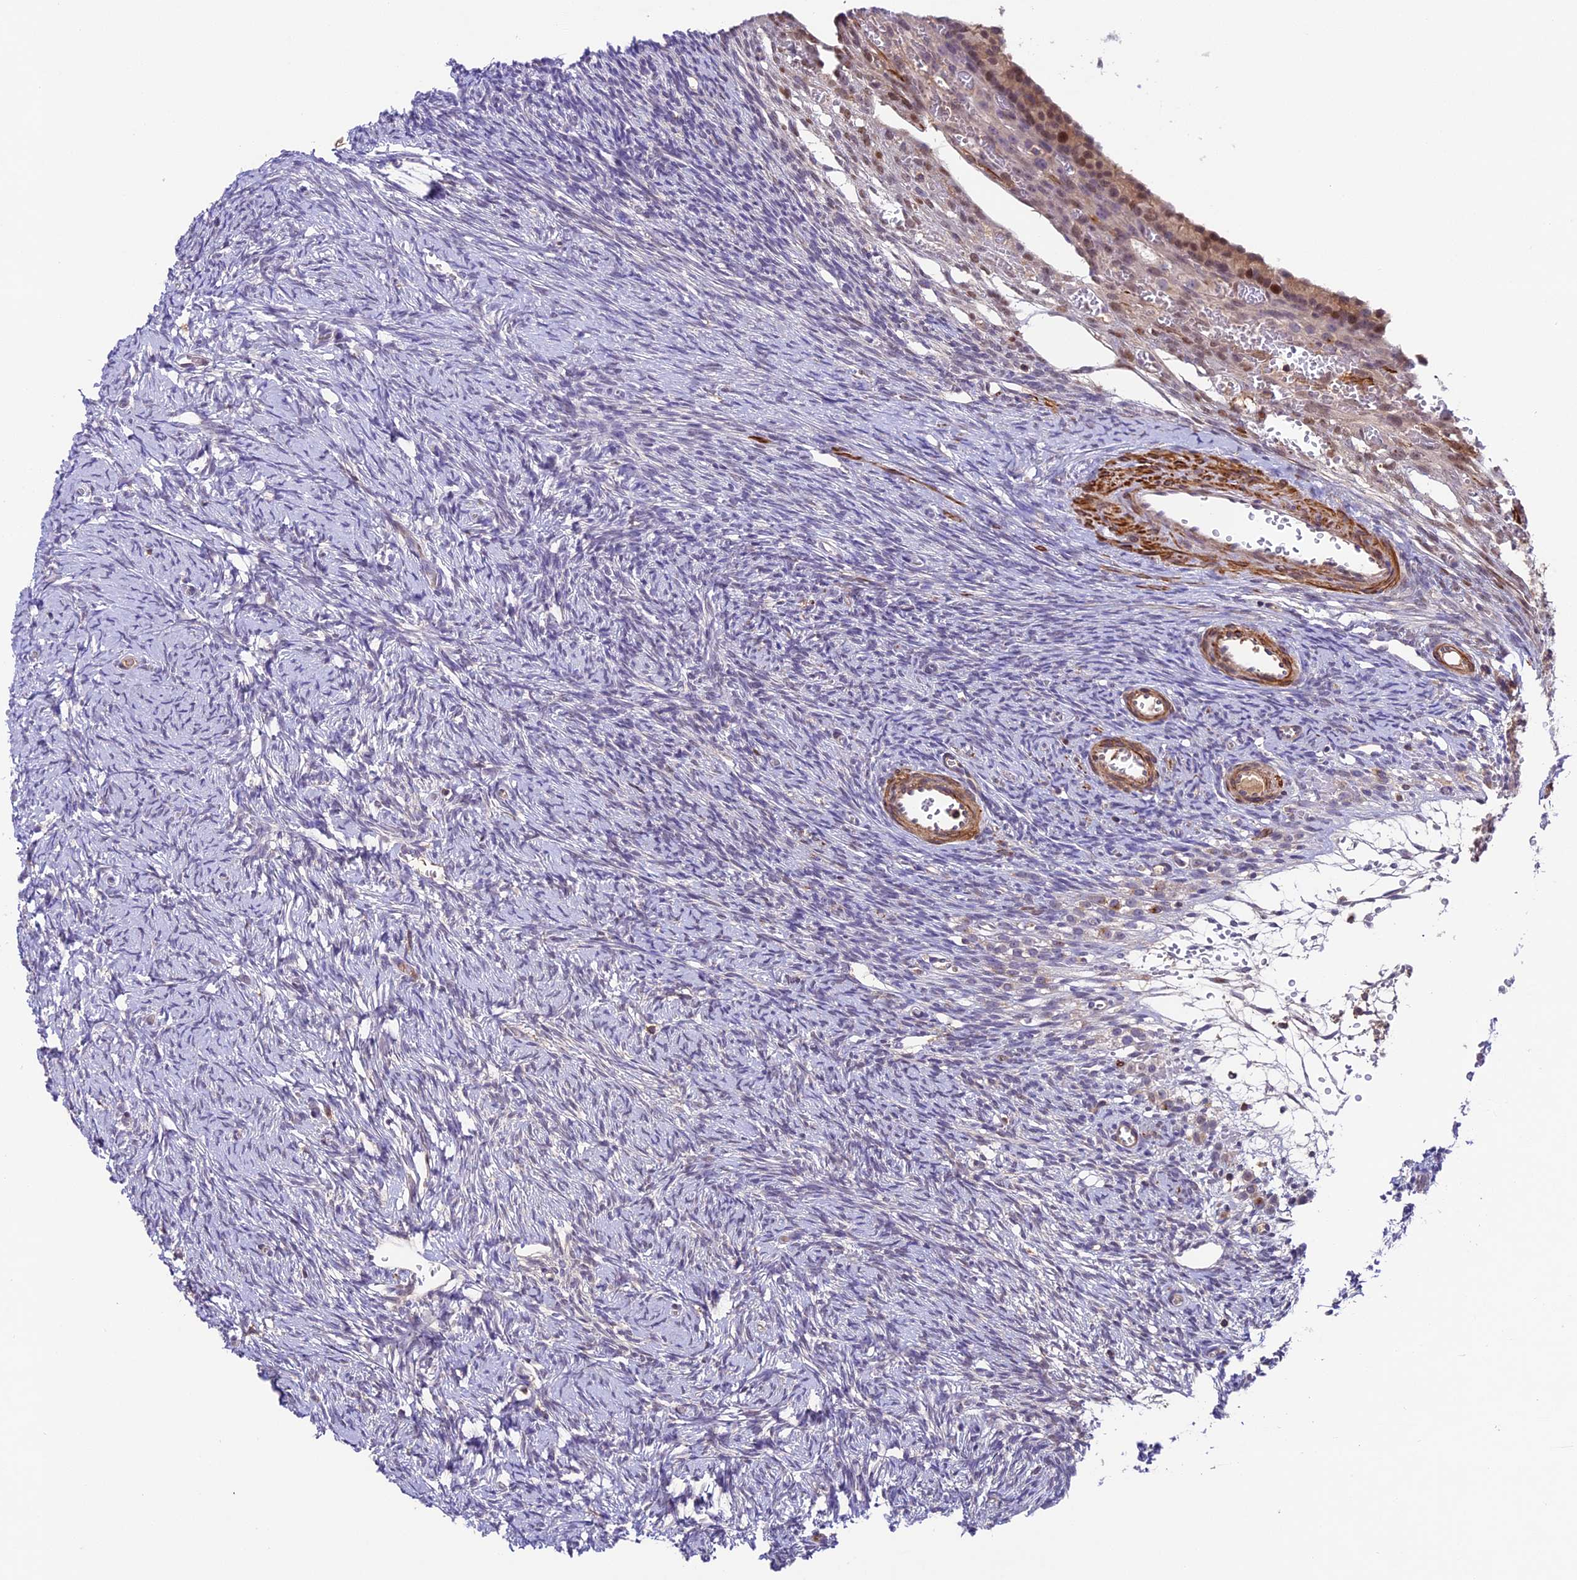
{"staining": {"intensity": "negative", "quantity": "none", "location": "none"}, "tissue": "ovary", "cell_type": "Ovarian stroma cells", "image_type": "normal", "snomed": [{"axis": "morphology", "description": "Normal tissue, NOS"}, {"axis": "topography", "description": "Ovary"}], "caption": "Ovary stained for a protein using immunohistochemistry (IHC) demonstrates no staining ovarian stroma cells.", "gene": "TBC1D1", "patient": {"sex": "female", "age": 39}}